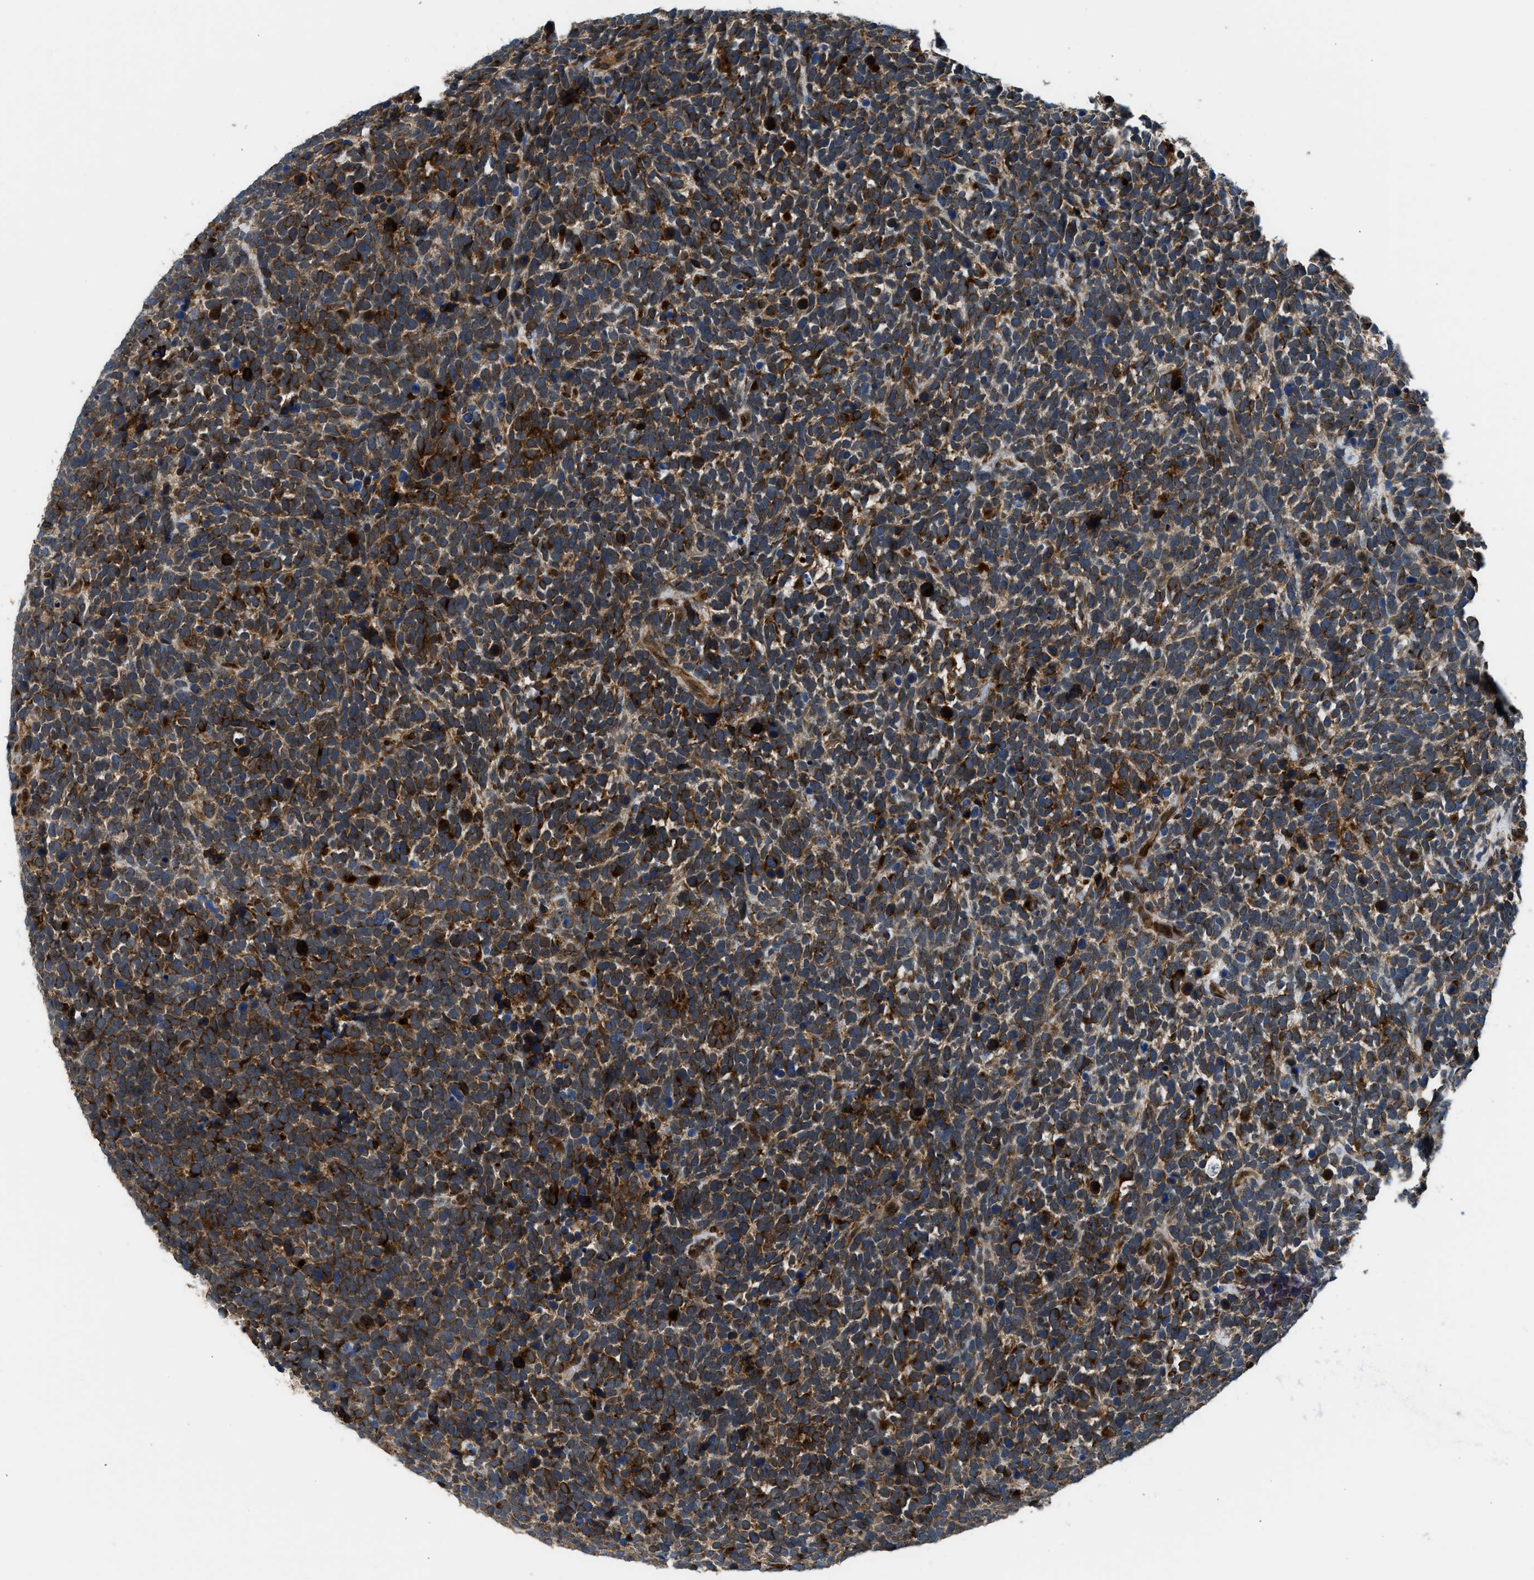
{"staining": {"intensity": "strong", "quantity": ">75%", "location": "cytoplasmic/membranous"}, "tissue": "urothelial cancer", "cell_type": "Tumor cells", "image_type": "cancer", "snomed": [{"axis": "morphology", "description": "Urothelial carcinoma, High grade"}, {"axis": "topography", "description": "Urinary bladder"}], "caption": "This is a histology image of immunohistochemistry (IHC) staining of urothelial cancer, which shows strong positivity in the cytoplasmic/membranous of tumor cells.", "gene": "RETREG3", "patient": {"sex": "female", "age": 82}}